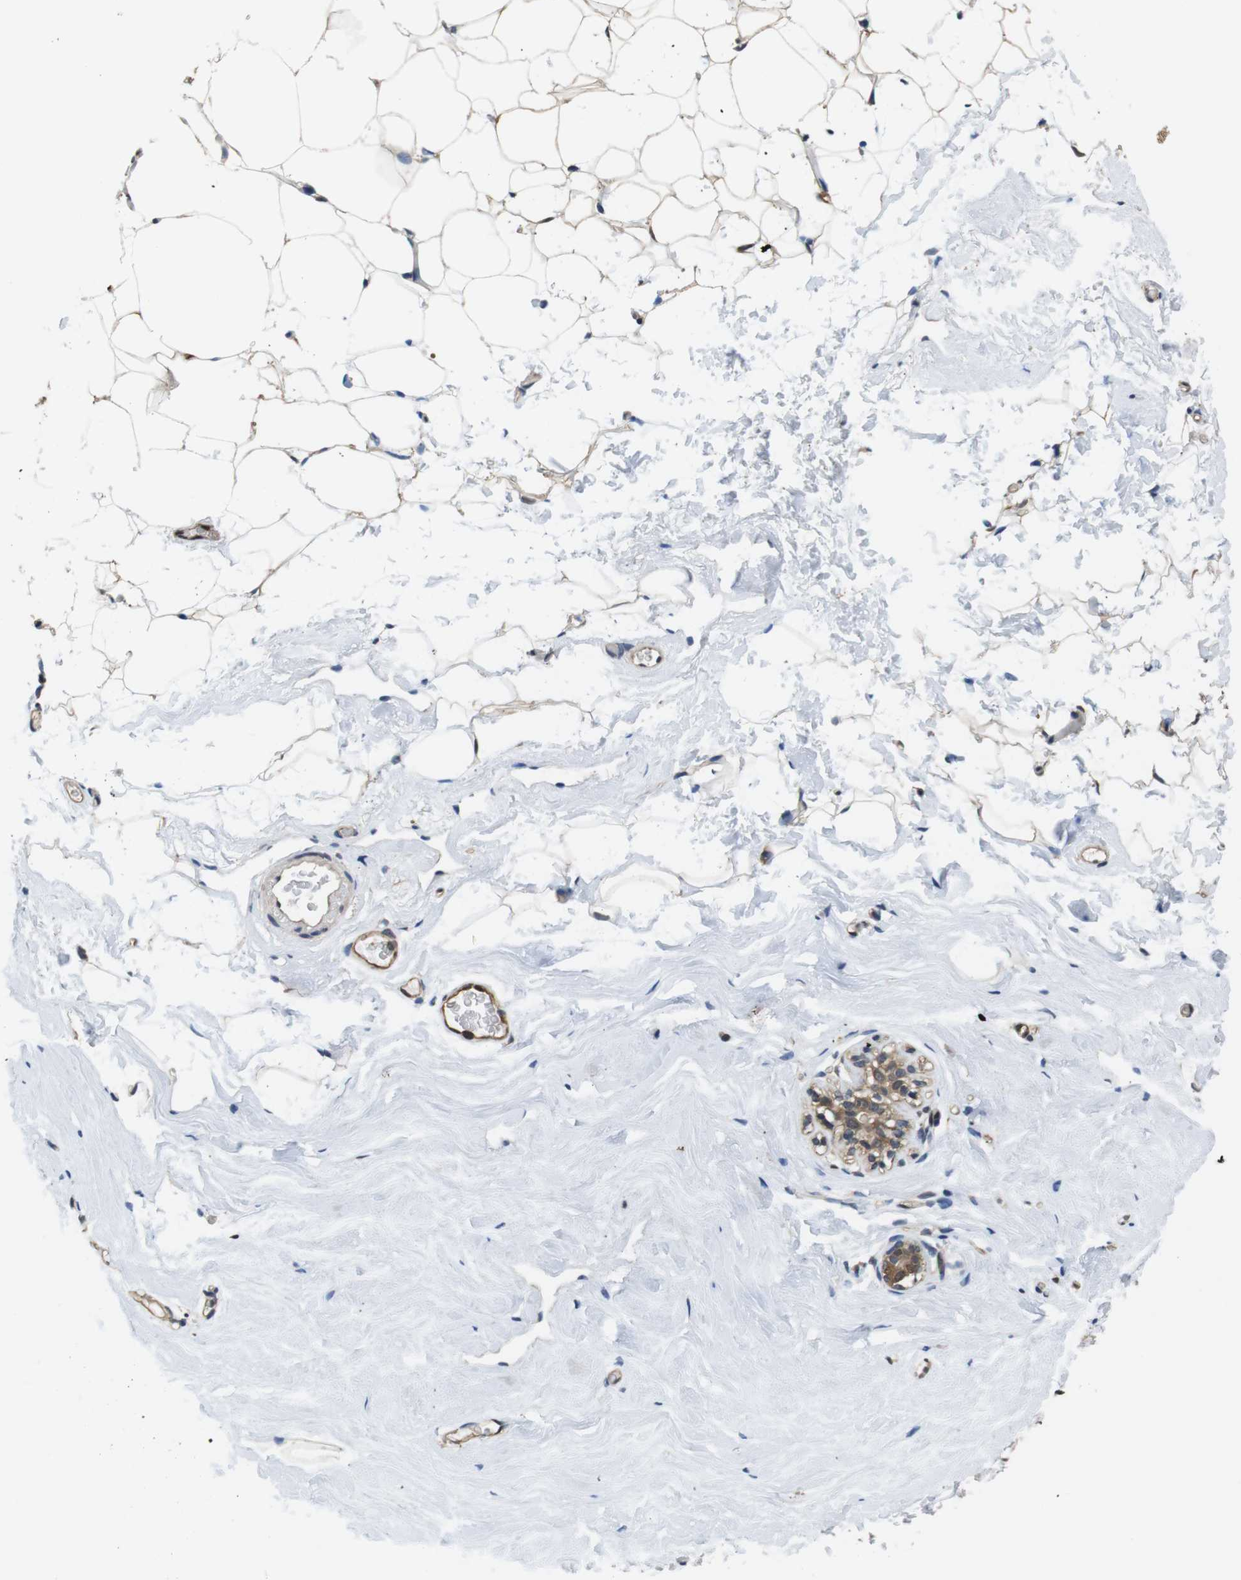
{"staining": {"intensity": "moderate", "quantity": "25%-75%", "location": "cytoplasmic/membranous"}, "tissue": "breast", "cell_type": "Adipocytes", "image_type": "normal", "snomed": [{"axis": "morphology", "description": "Normal tissue, NOS"}, {"axis": "topography", "description": "Breast"}], "caption": "Adipocytes exhibit medium levels of moderate cytoplasmic/membranous staining in about 25%-75% of cells in unremarkable human breast. The protein of interest is stained brown, and the nuclei are stained in blue (DAB (3,3'-diaminobenzidine) IHC with brightfield microscopy, high magnification).", "gene": "LDHA", "patient": {"sex": "female", "age": 75}}